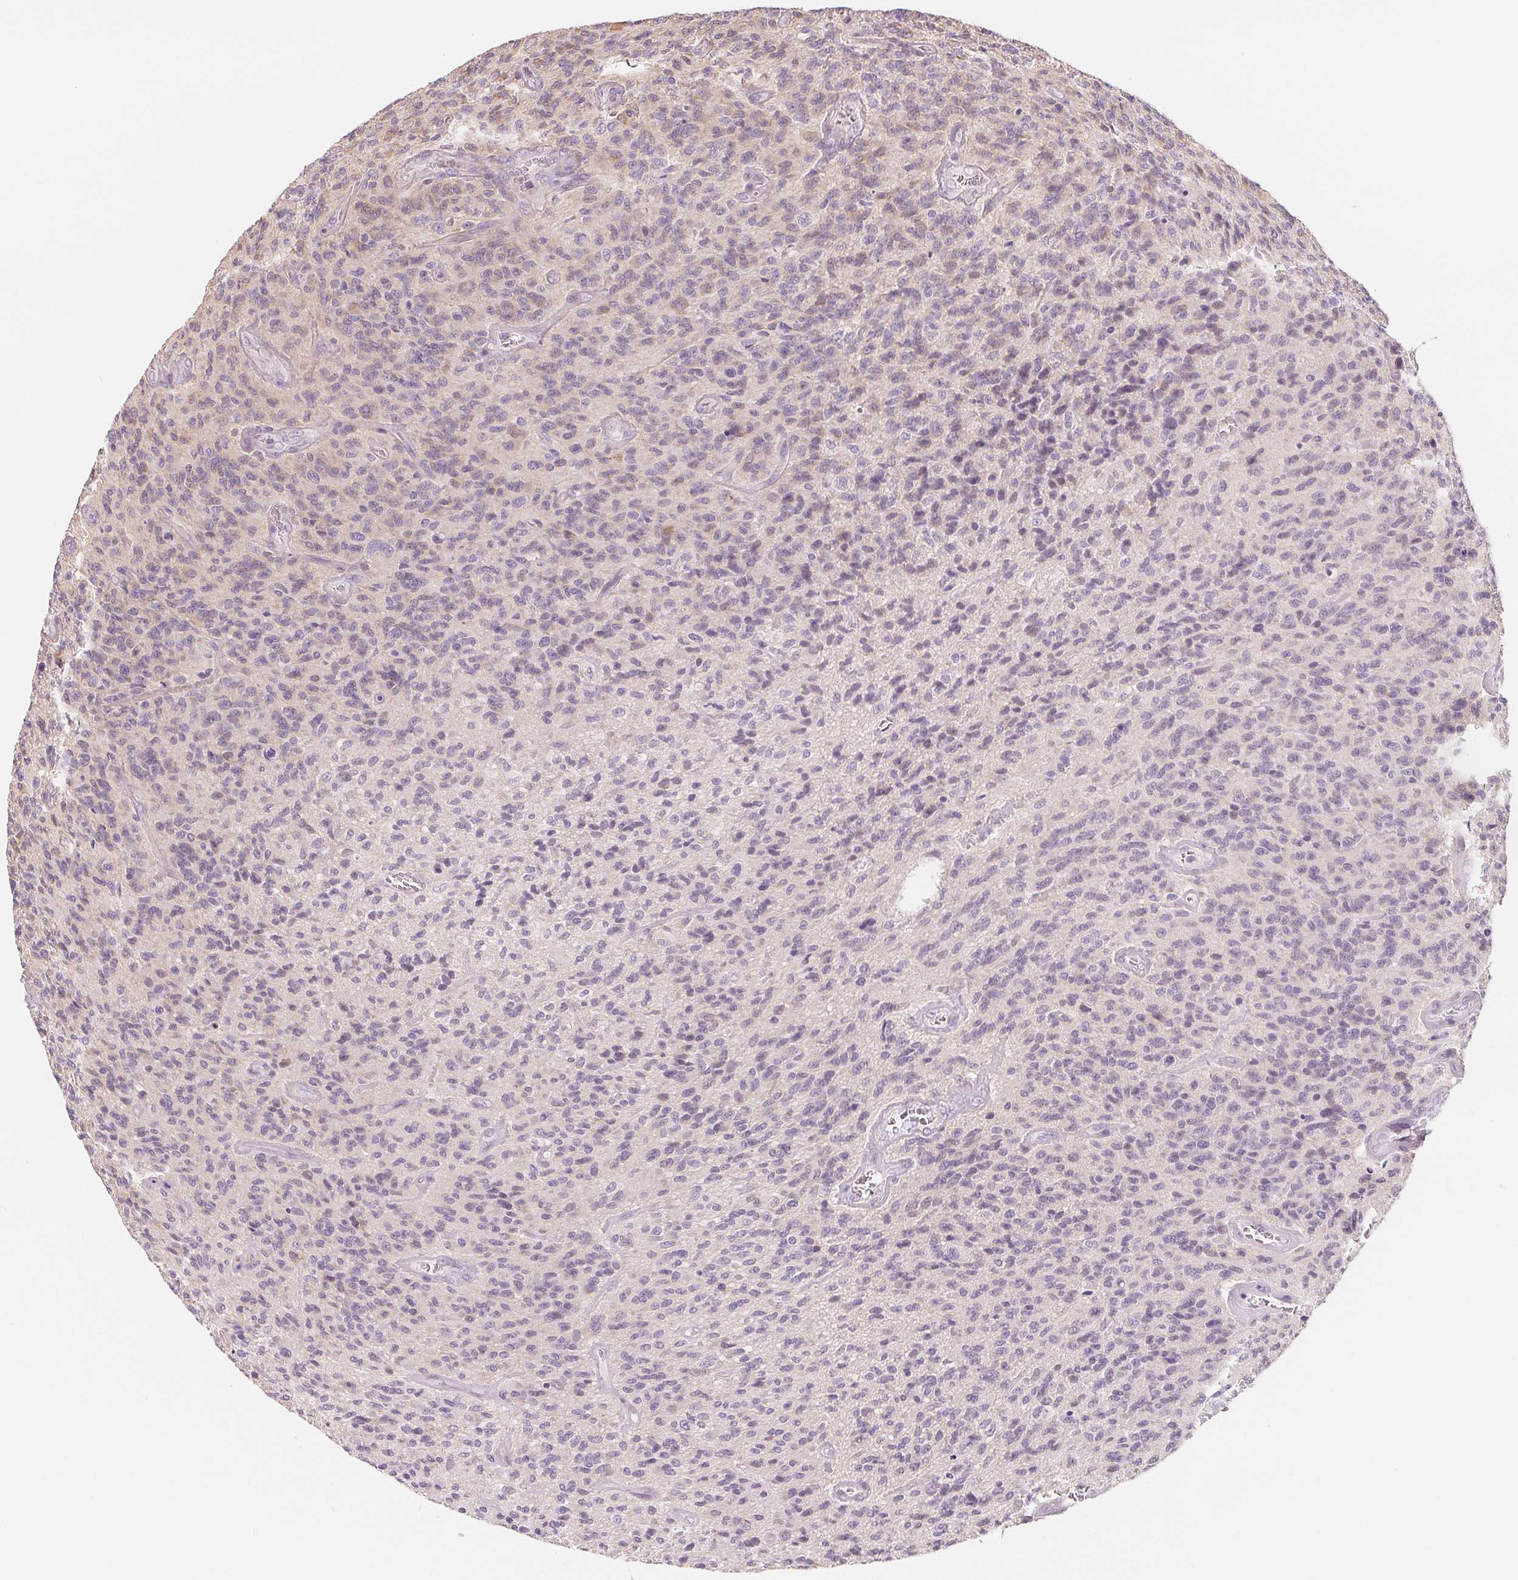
{"staining": {"intensity": "negative", "quantity": "none", "location": "none"}, "tissue": "glioma", "cell_type": "Tumor cells", "image_type": "cancer", "snomed": [{"axis": "morphology", "description": "Glioma, malignant, High grade"}, {"axis": "topography", "description": "Brain"}], "caption": "Human malignant glioma (high-grade) stained for a protein using immunohistochemistry exhibits no positivity in tumor cells.", "gene": "VTCN1", "patient": {"sex": "male", "age": 76}}